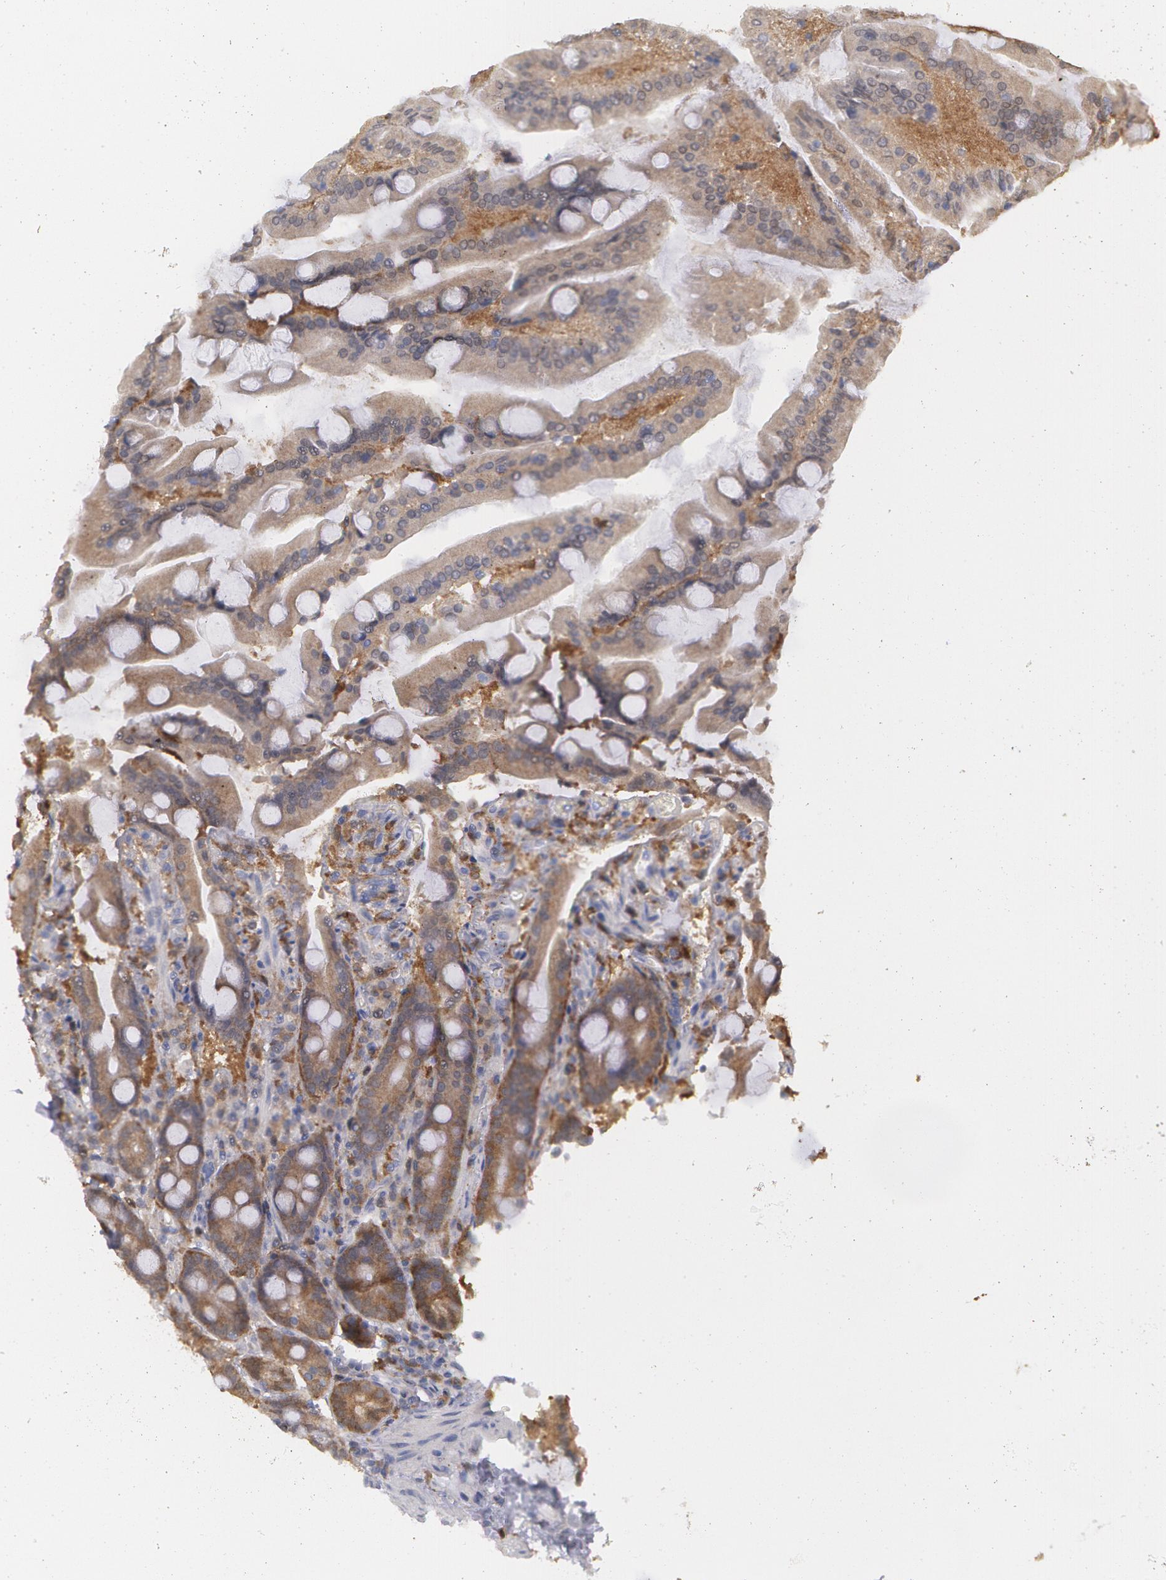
{"staining": {"intensity": "moderate", "quantity": ">75%", "location": "cytoplasmic/membranous"}, "tissue": "duodenum", "cell_type": "Glandular cells", "image_type": "normal", "snomed": [{"axis": "morphology", "description": "Normal tissue, NOS"}, {"axis": "topography", "description": "Duodenum"}], "caption": "Immunohistochemistry staining of normal duodenum, which demonstrates medium levels of moderate cytoplasmic/membranous expression in approximately >75% of glandular cells indicating moderate cytoplasmic/membranous protein staining. The staining was performed using DAB (3,3'-diaminobenzidine) (brown) for protein detection and nuclei were counterstained in hematoxylin (blue).", "gene": "SYK", "patient": {"sex": "female", "age": 64}}